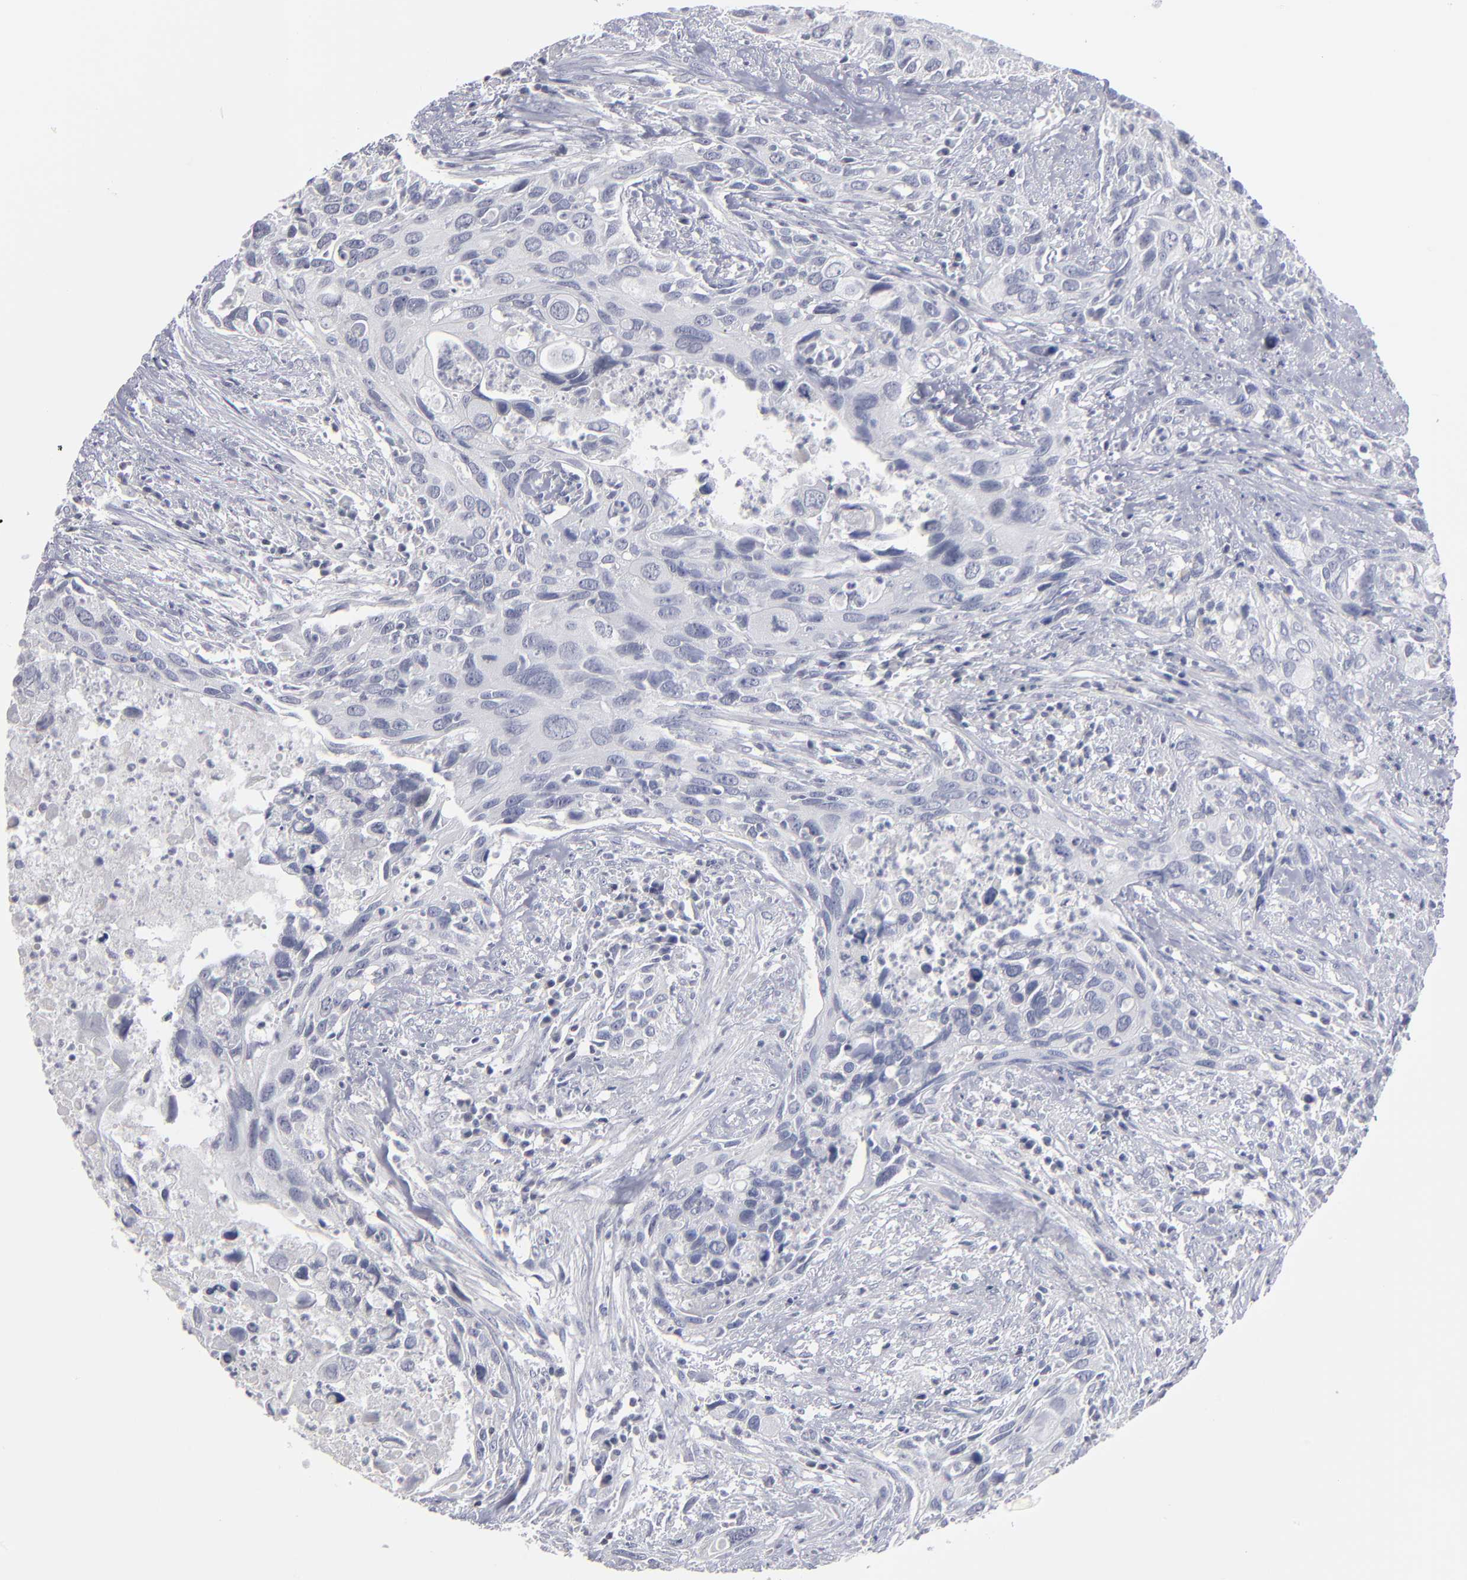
{"staining": {"intensity": "negative", "quantity": "none", "location": "none"}, "tissue": "urothelial cancer", "cell_type": "Tumor cells", "image_type": "cancer", "snomed": [{"axis": "morphology", "description": "Urothelial carcinoma, High grade"}, {"axis": "topography", "description": "Urinary bladder"}], "caption": "Photomicrograph shows no protein positivity in tumor cells of urothelial cancer tissue.", "gene": "RPH3A", "patient": {"sex": "male", "age": 71}}